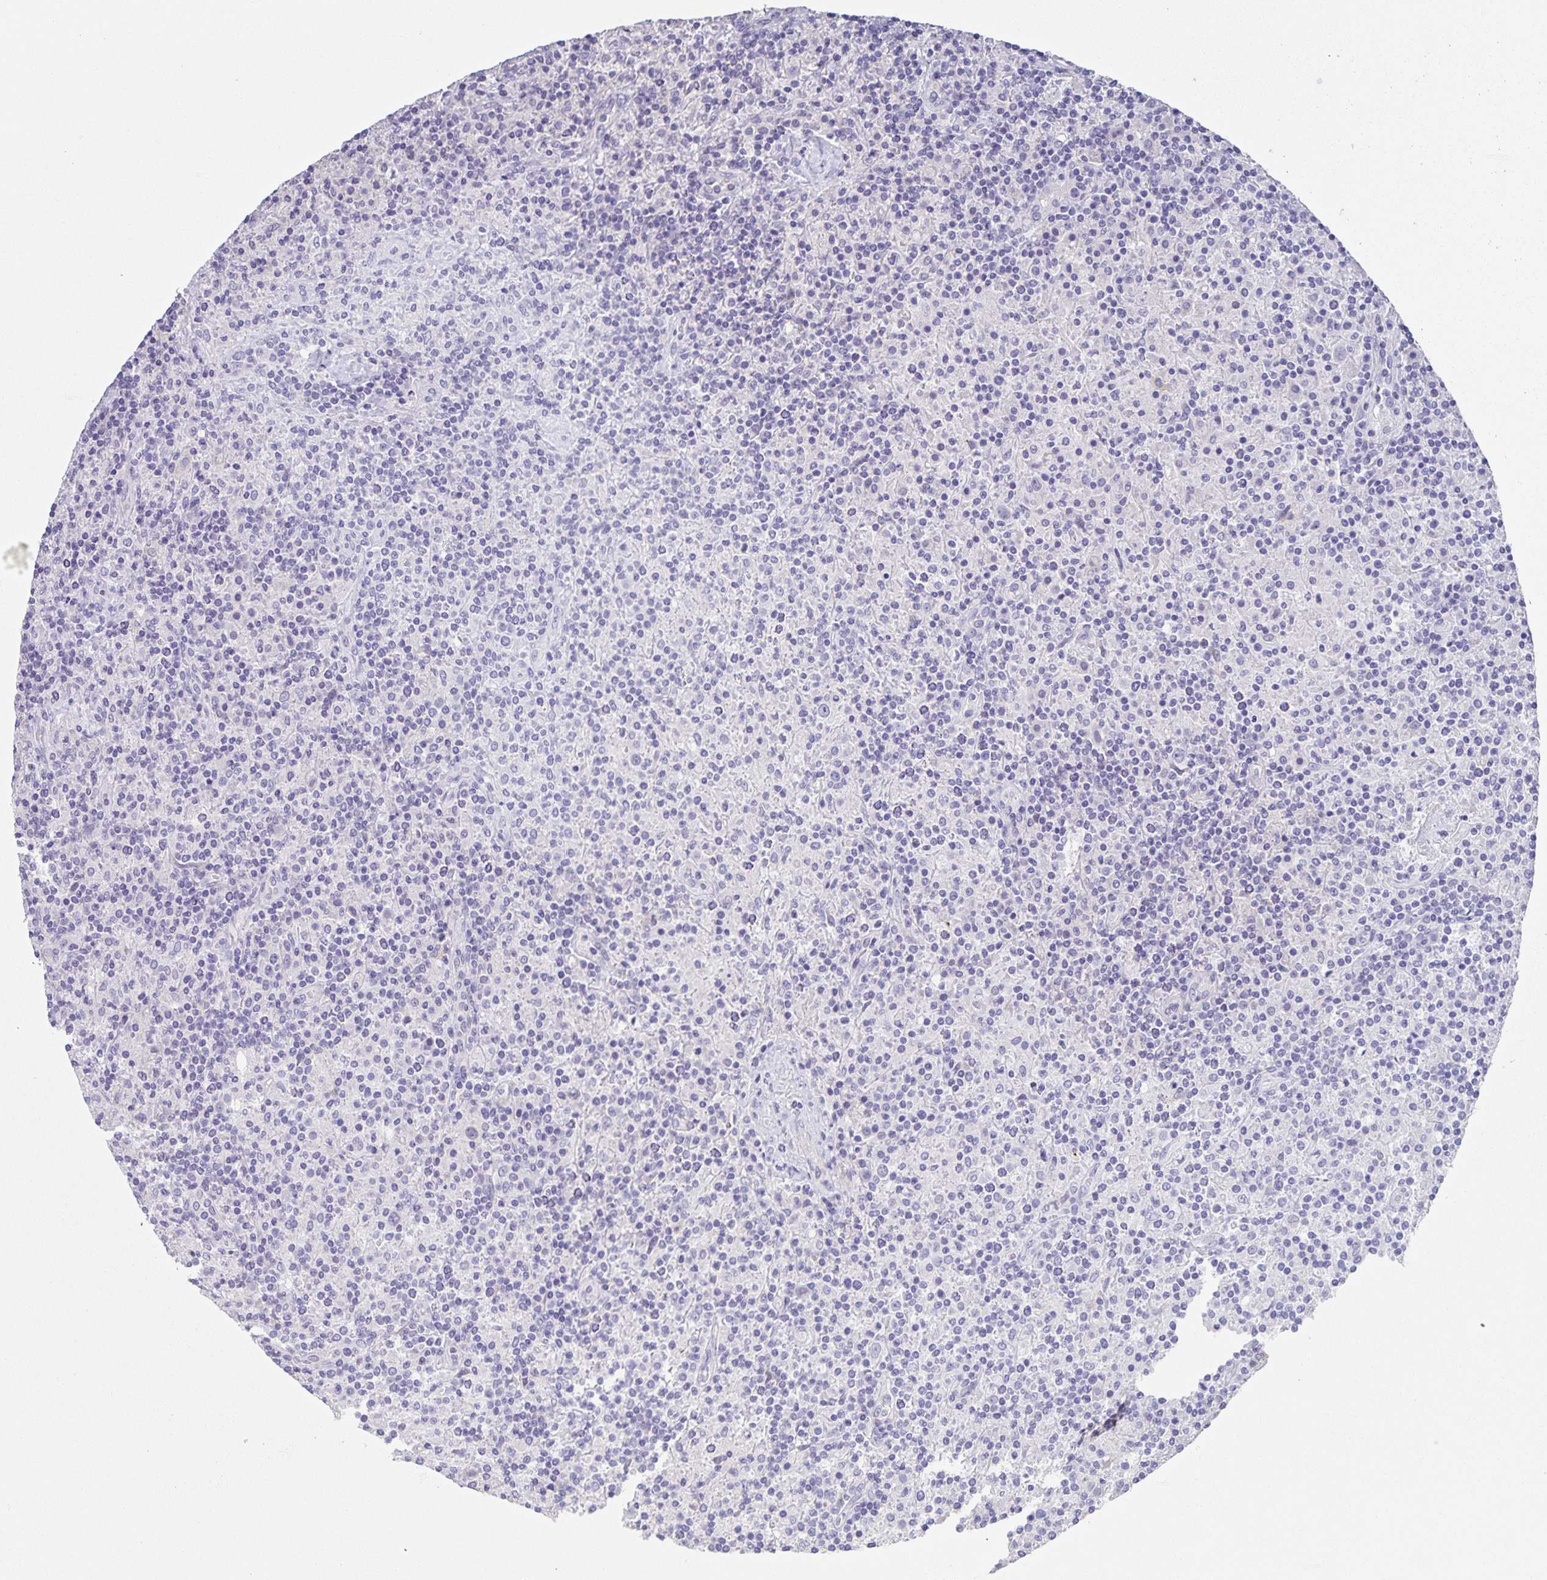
{"staining": {"intensity": "negative", "quantity": "none", "location": "none"}, "tissue": "lymphoma", "cell_type": "Tumor cells", "image_type": "cancer", "snomed": [{"axis": "morphology", "description": "Hodgkin's disease, NOS"}, {"axis": "topography", "description": "Lymph node"}], "caption": "This is a image of immunohistochemistry staining of lymphoma, which shows no staining in tumor cells. (DAB immunohistochemistry (IHC) visualized using brightfield microscopy, high magnification).", "gene": "PRR36", "patient": {"sex": "male", "age": 70}}